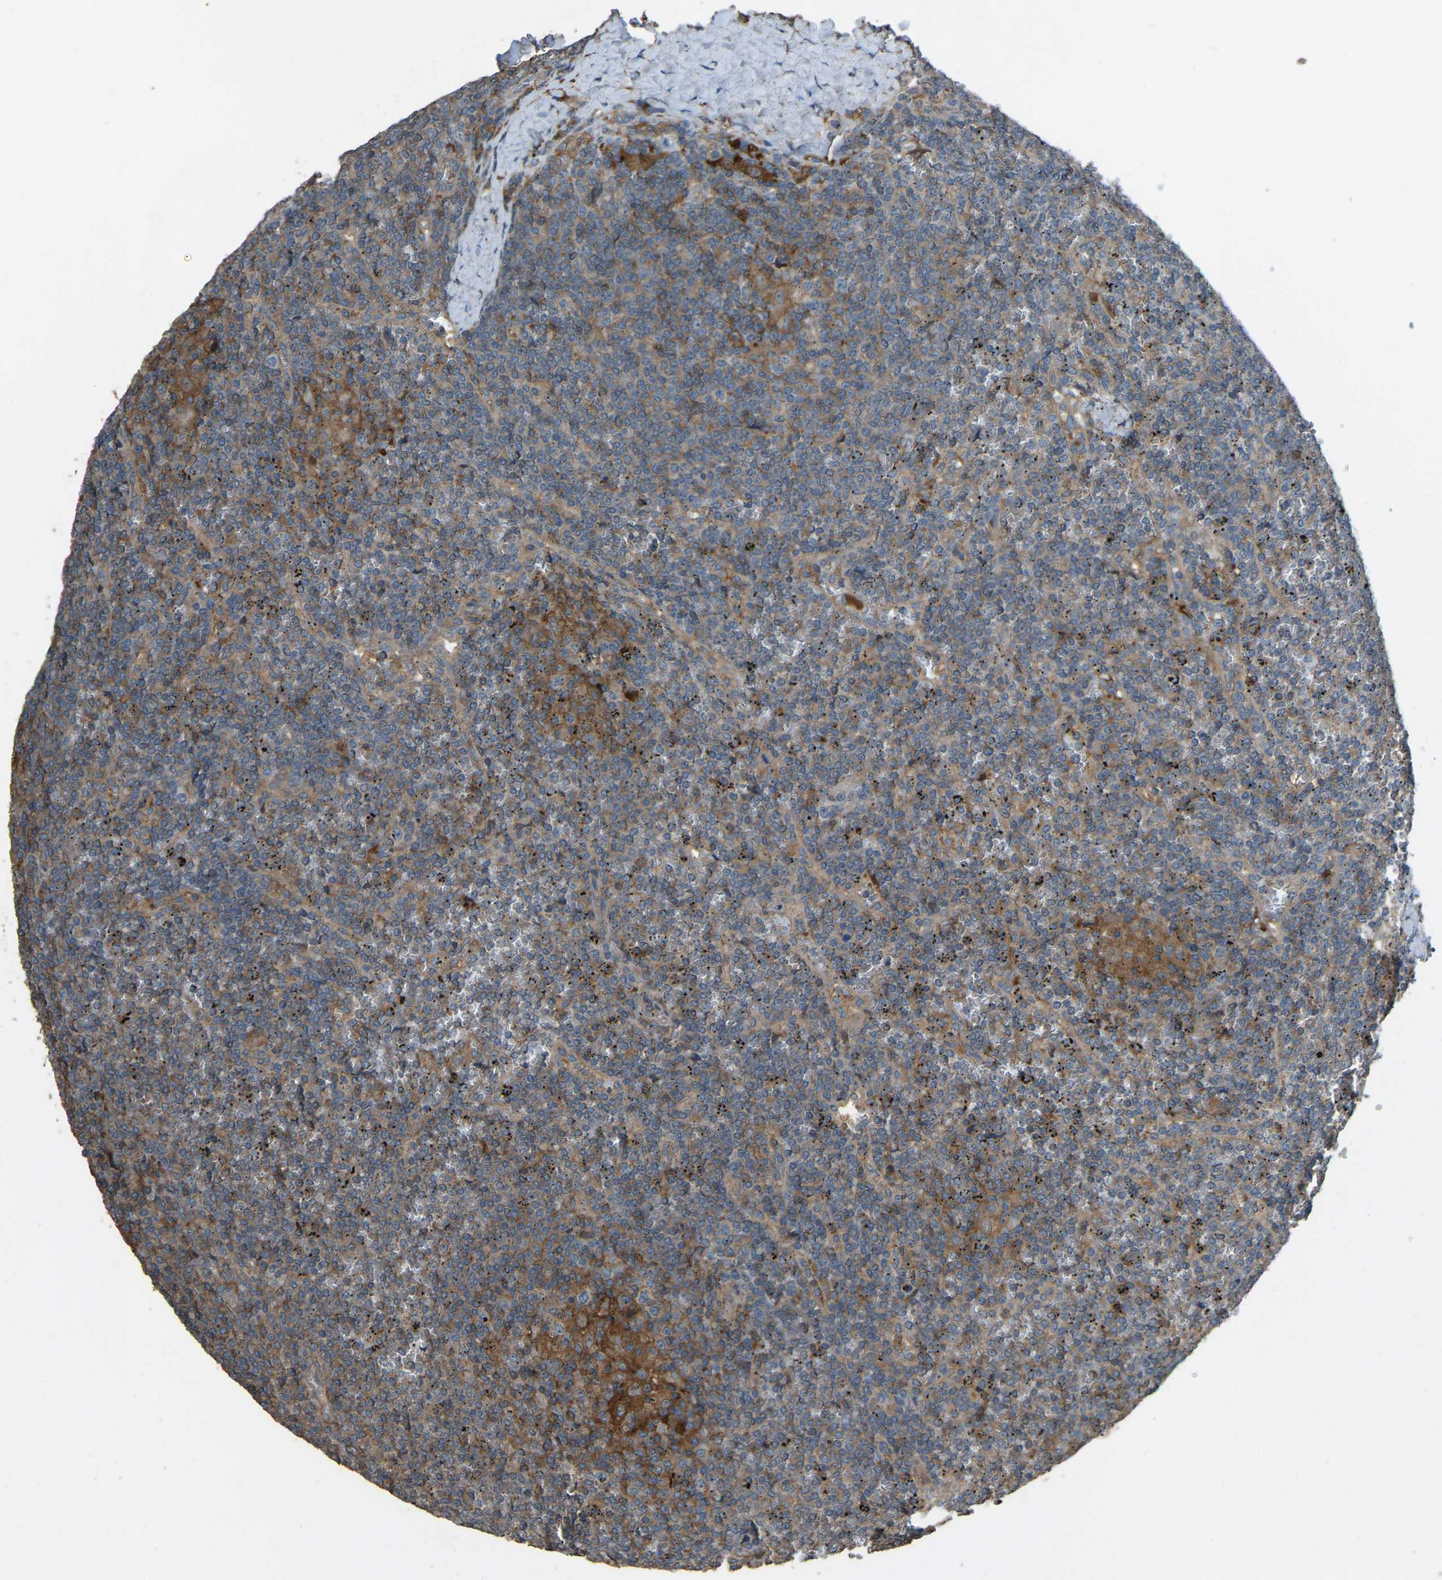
{"staining": {"intensity": "weak", "quantity": "<25%", "location": "cytoplasmic/membranous"}, "tissue": "lymphoma", "cell_type": "Tumor cells", "image_type": "cancer", "snomed": [{"axis": "morphology", "description": "Malignant lymphoma, non-Hodgkin's type, Low grade"}, {"axis": "topography", "description": "Spleen"}], "caption": "Protein analysis of malignant lymphoma, non-Hodgkin's type (low-grade) exhibits no significant positivity in tumor cells. The staining was performed using DAB (3,3'-diaminobenzidine) to visualize the protein expression in brown, while the nuclei were stained in blue with hematoxylin (Magnification: 20x).", "gene": "SLC4A2", "patient": {"sex": "female", "age": 19}}